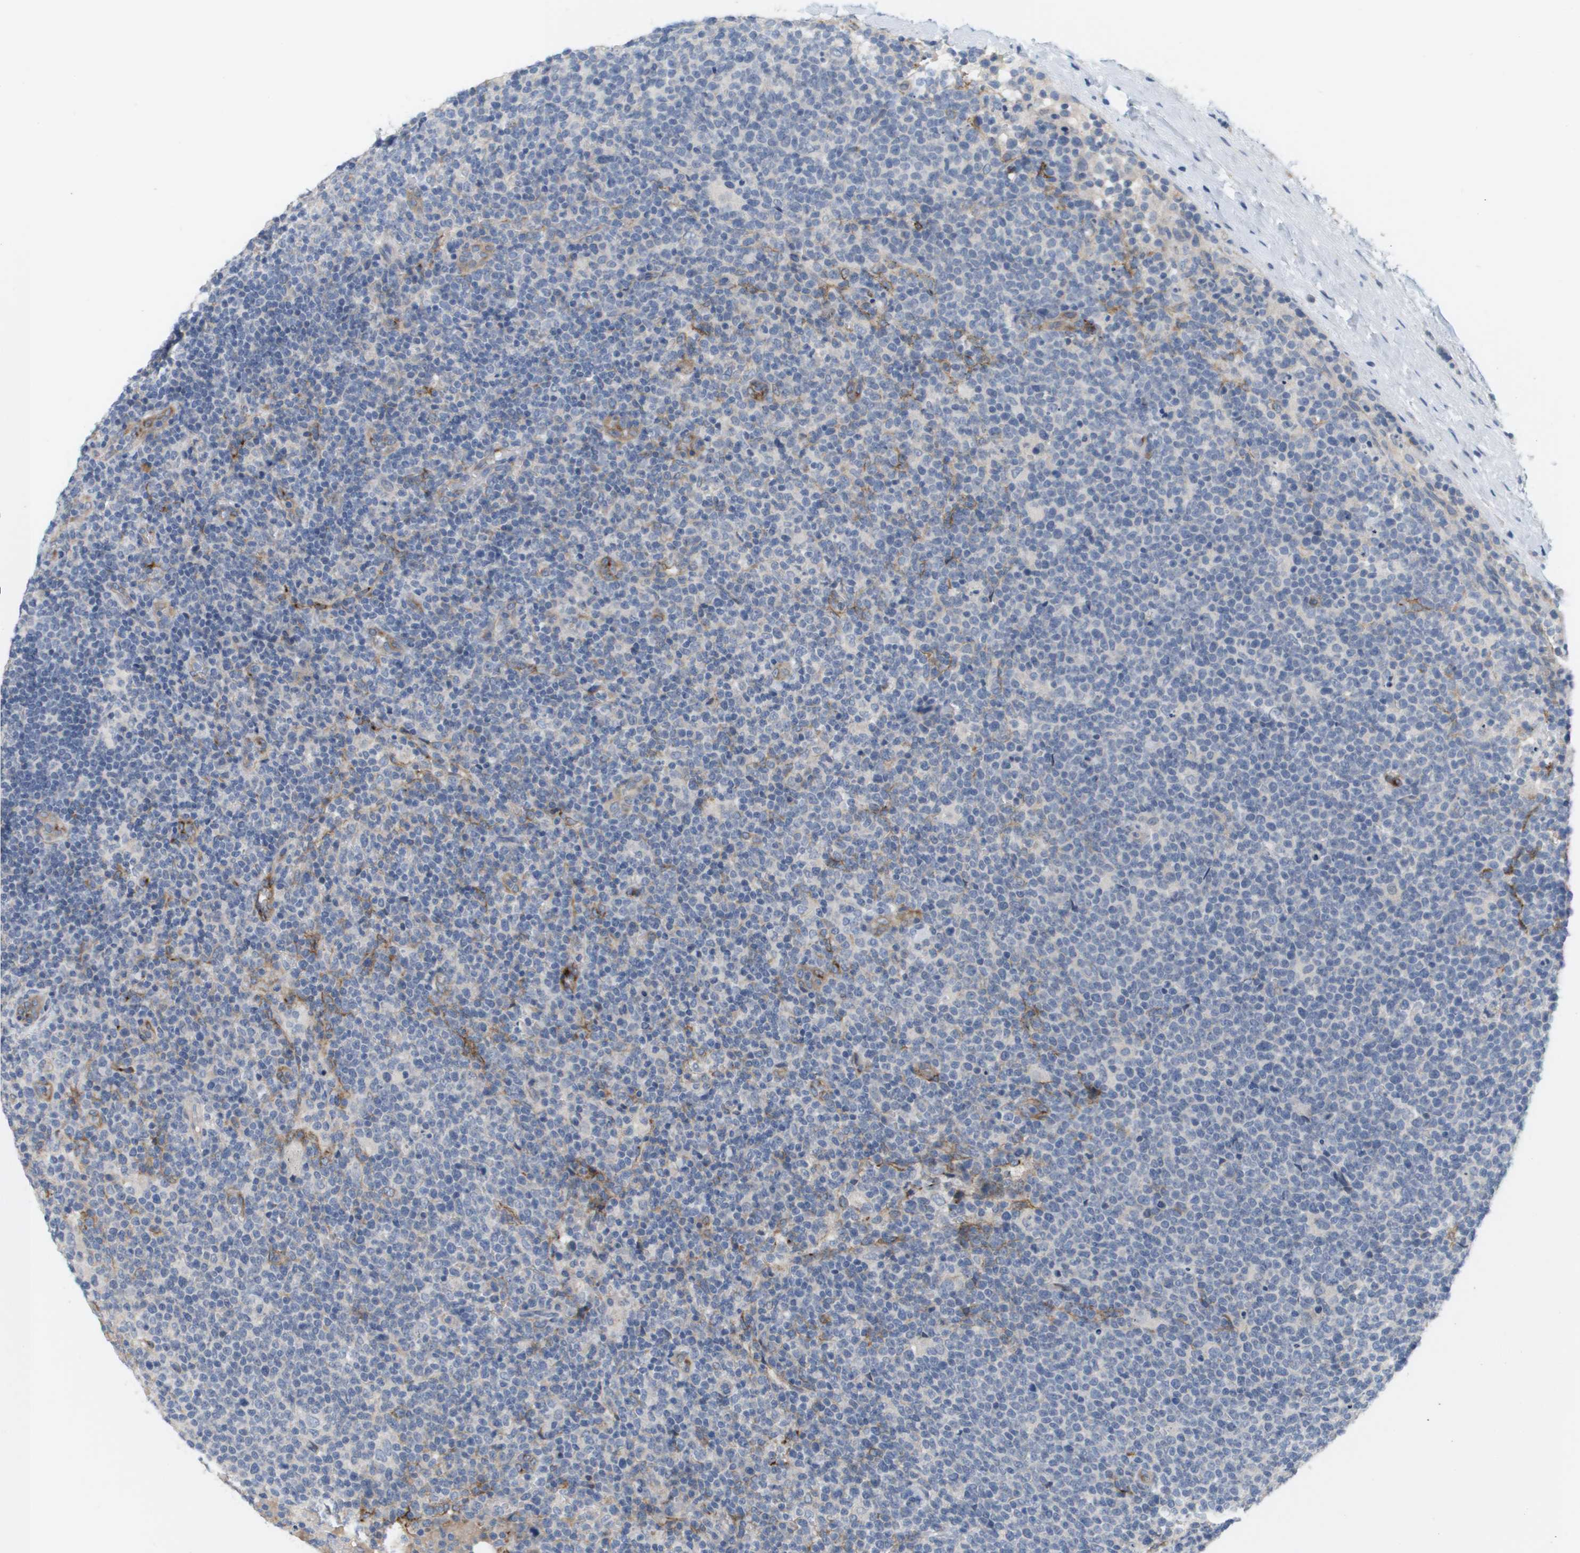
{"staining": {"intensity": "negative", "quantity": "none", "location": "none"}, "tissue": "lymphoma", "cell_type": "Tumor cells", "image_type": "cancer", "snomed": [{"axis": "morphology", "description": "Malignant lymphoma, non-Hodgkin's type, High grade"}, {"axis": "topography", "description": "Lymph node"}], "caption": "There is no significant expression in tumor cells of lymphoma.", "gene": "ANGPT2", "patient": {"sex": "male", "age": 61}}